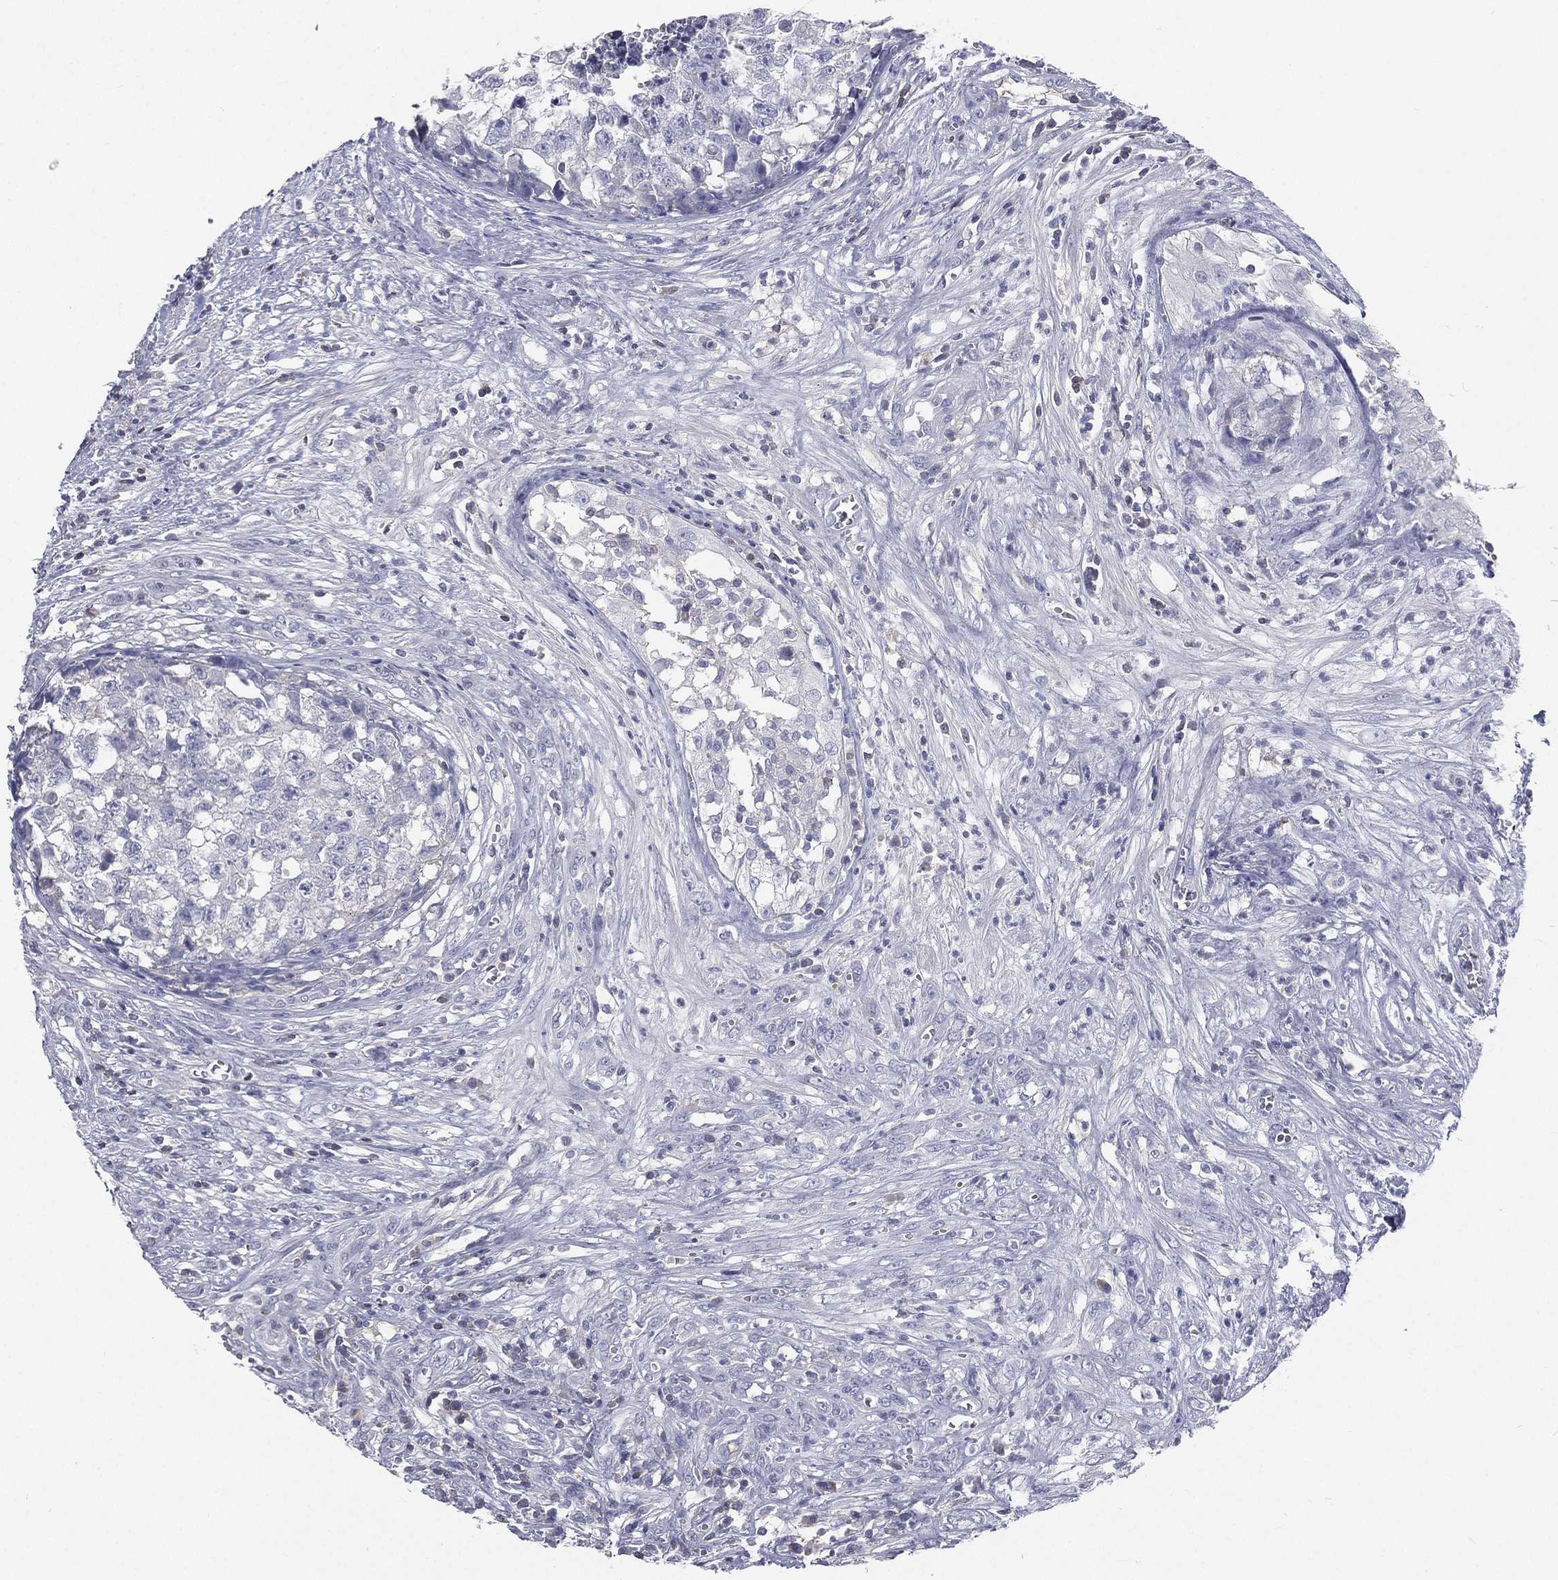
{"staining": {"intensity": "negative", "quantity": "none", "location": "none"}, "tissue": "testis cancer", "cell_type": "Tumor cells", "image_type": "cancer", "snomed": [{"axis": "morphology", "description": "Seminoma, NOS"}, {"axis": "morphology", "description": "Carcinoma, Embryonal, NOS"}, {"axis": "topography", "description": "Testis"}], "caption": "DAB immunohistochemical staining of testis seminoma shows no significant staining in tumor cells.", "gene": "CD3D", "patient": {"sex": "male", "age": 22}}